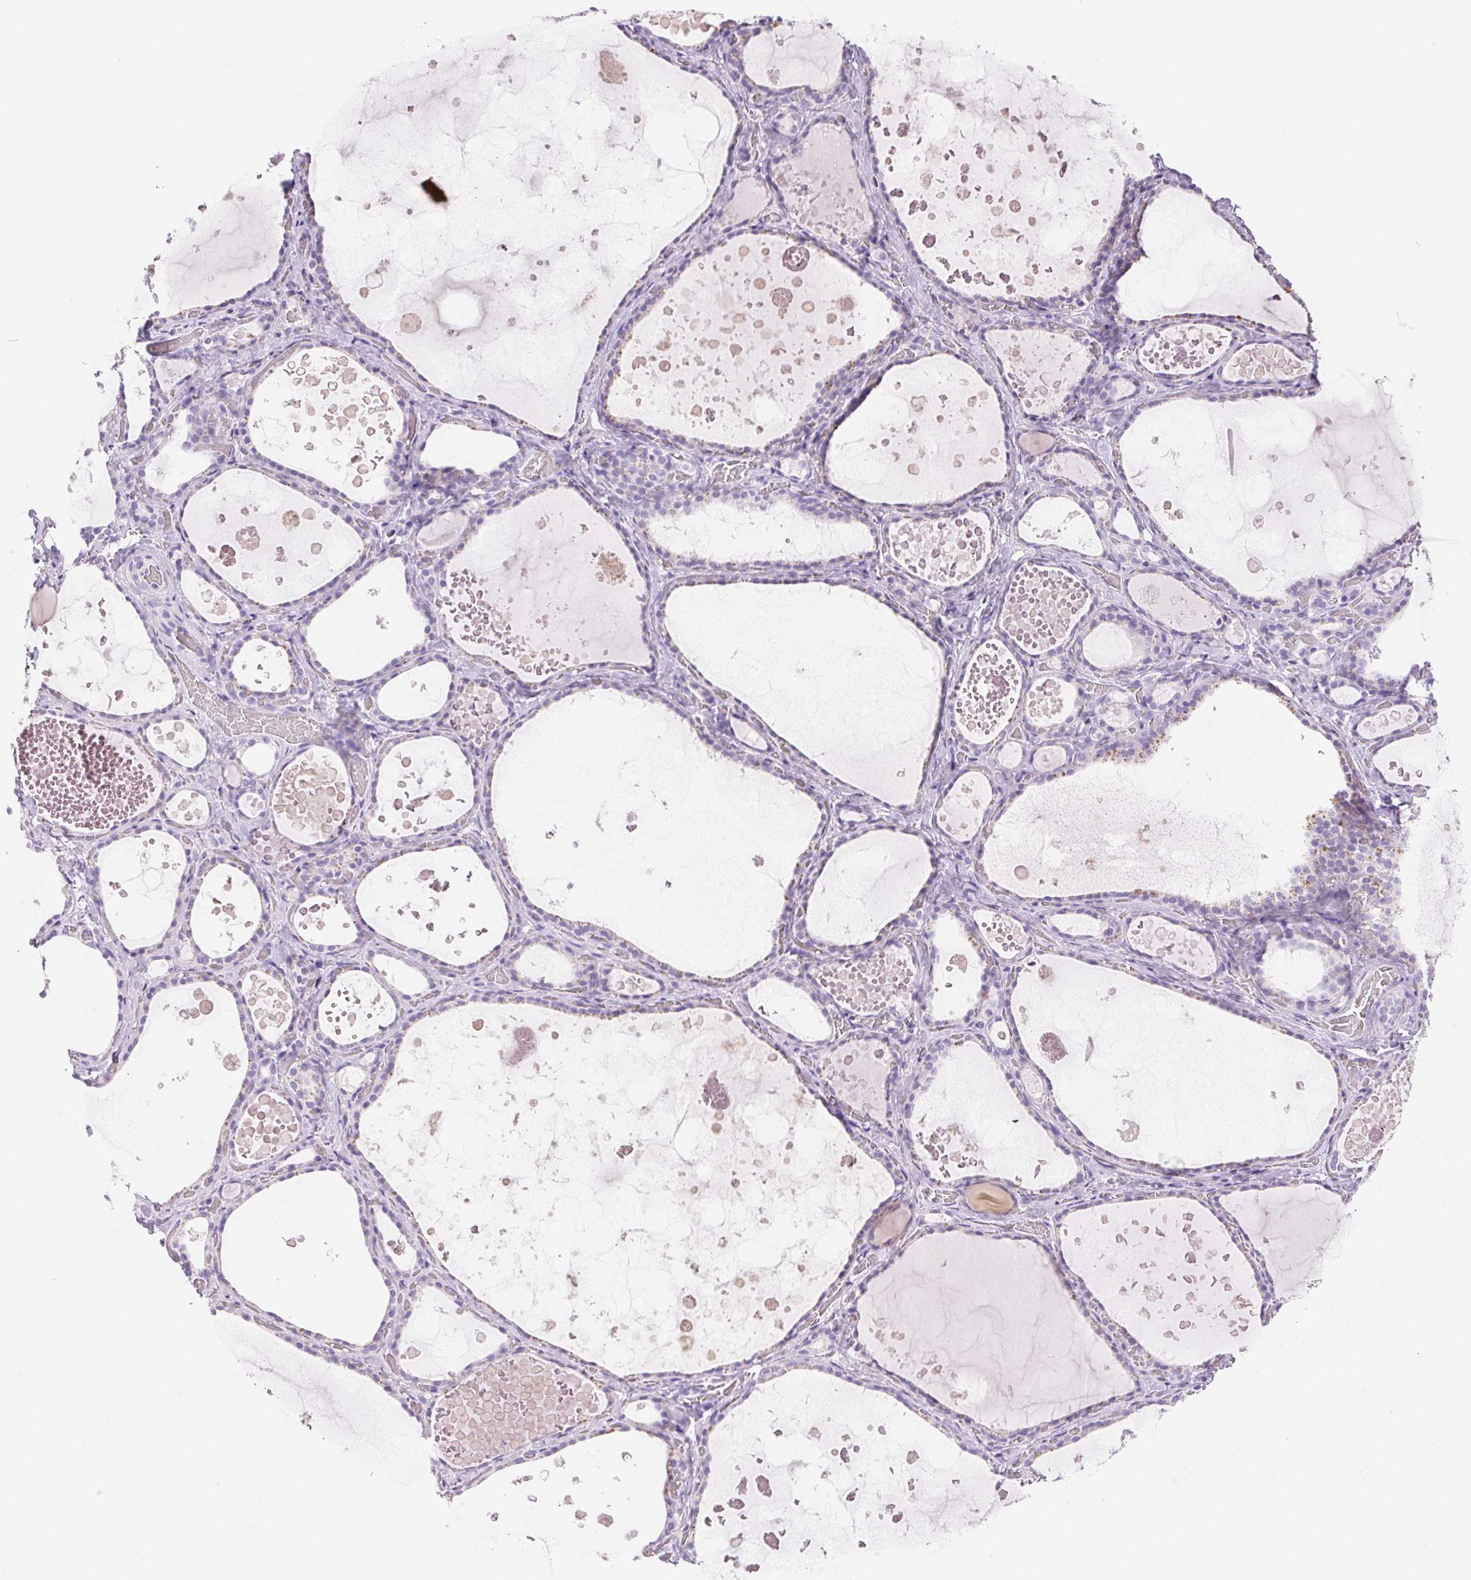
{"staining": {"intensity": "negative", "quantity": "none", "location": "none"}, "tissue": "thyroid gland", "cell_type": "Glandular cells", "image_type": "normal", "snomed": [{"axis": "morphology", "description": "Normal tissue, NOS"}, {"axis": "topography", "description": "Thyroid gland"}], "caption": "The image displays no significant positivity in glandular cells of thyroid gland. (DAB (3,3'-diaminobenzidine) immunohistochemistry visualized using brightfield microscopy, high magnification).", "gene": "DHCR24", "patient": {"sex": "female", "age": 56}}